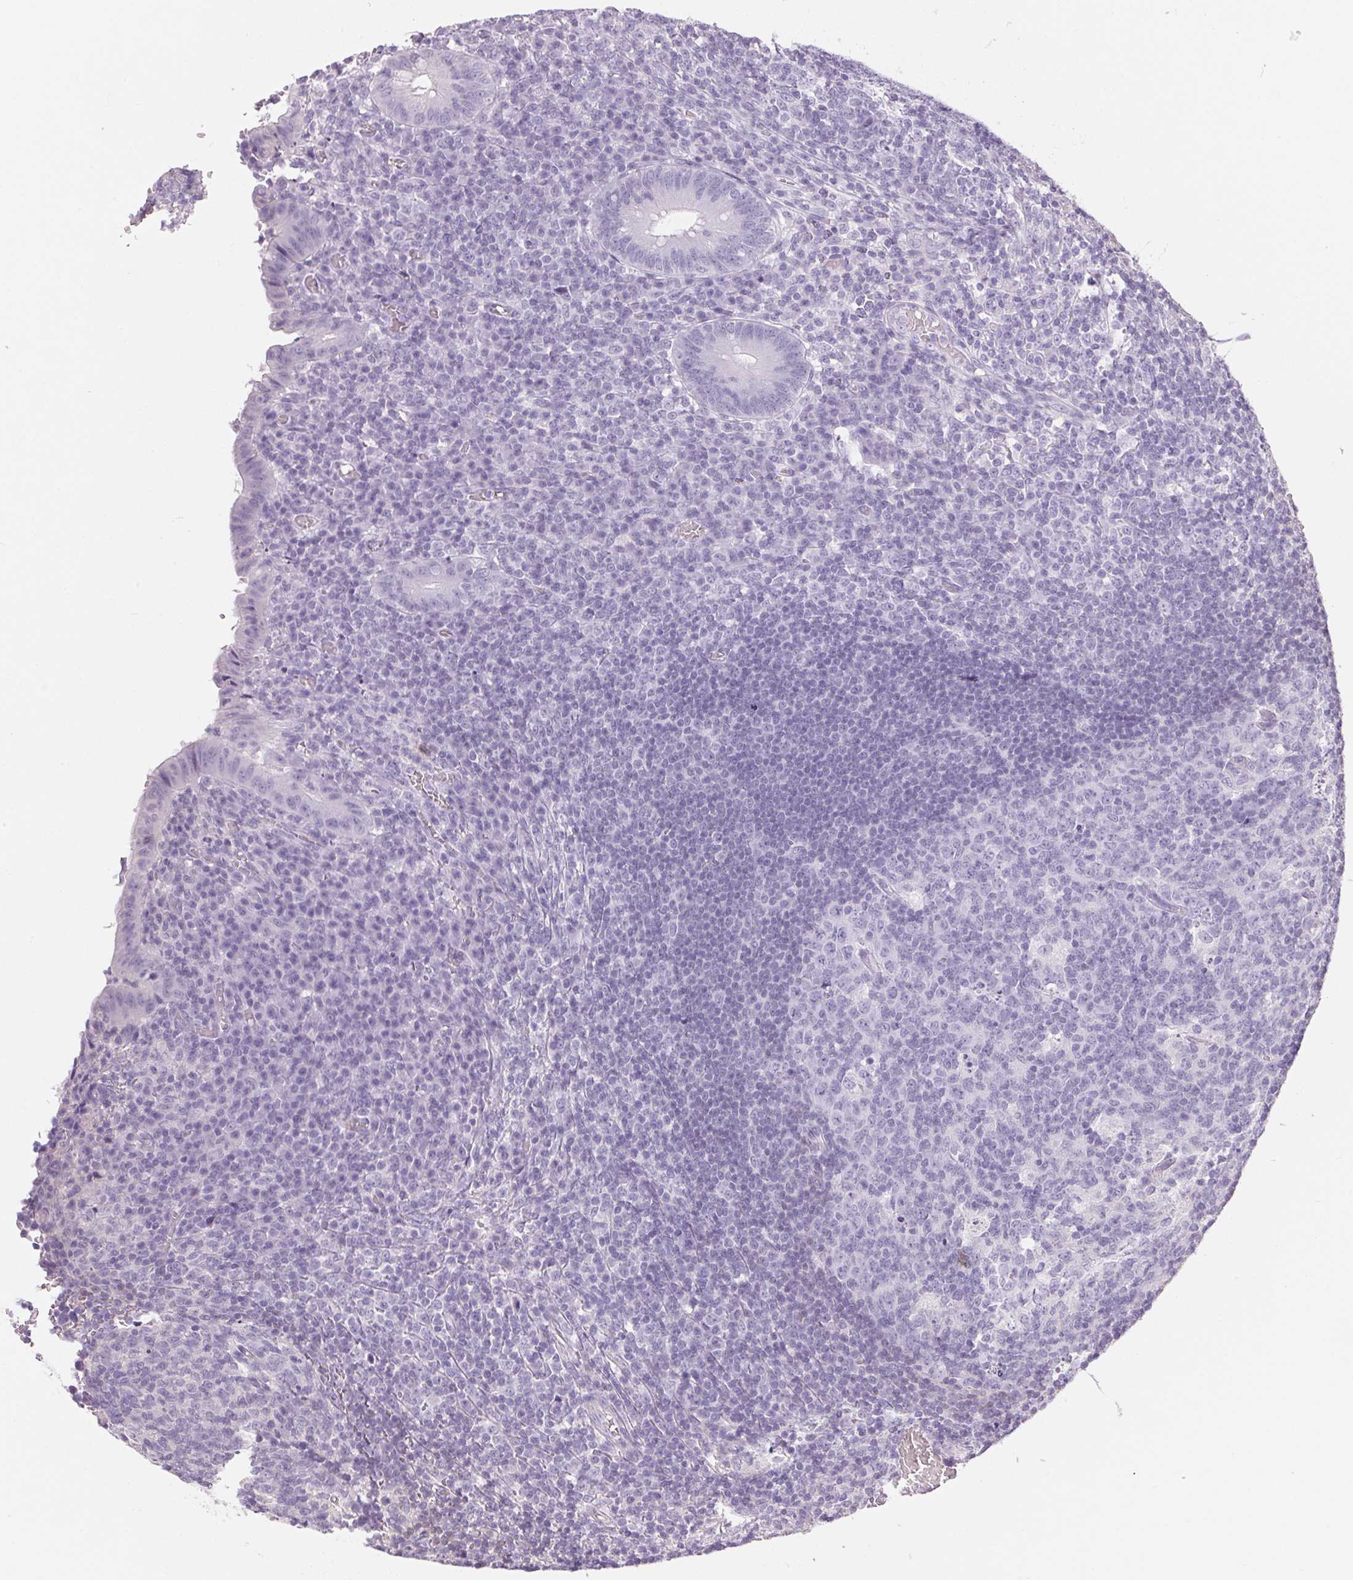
{"staining": {"intensity": "negative", "quantity": "none", "location": "none"}, "tissue": "appendix", "cell_type": "Glandular cells", "image_type": "normal", "snomed": [{"axis": "morphology", "description": "Normal tissue, NOS"}, {"axis": "topography", "description": "Appendix"}], "caption": "A high-resolution micrograph shows IHC staining of unremarkable appendix, which displays no significant positivity in glandular cells. The staining is performed using DAB (3,3'-diaminobenzidine) brown chromogen with nuclei counter-stained in using hematoxylin.", "gene": "UNC13B", "patient": {"sex": "male", "age": 18}}